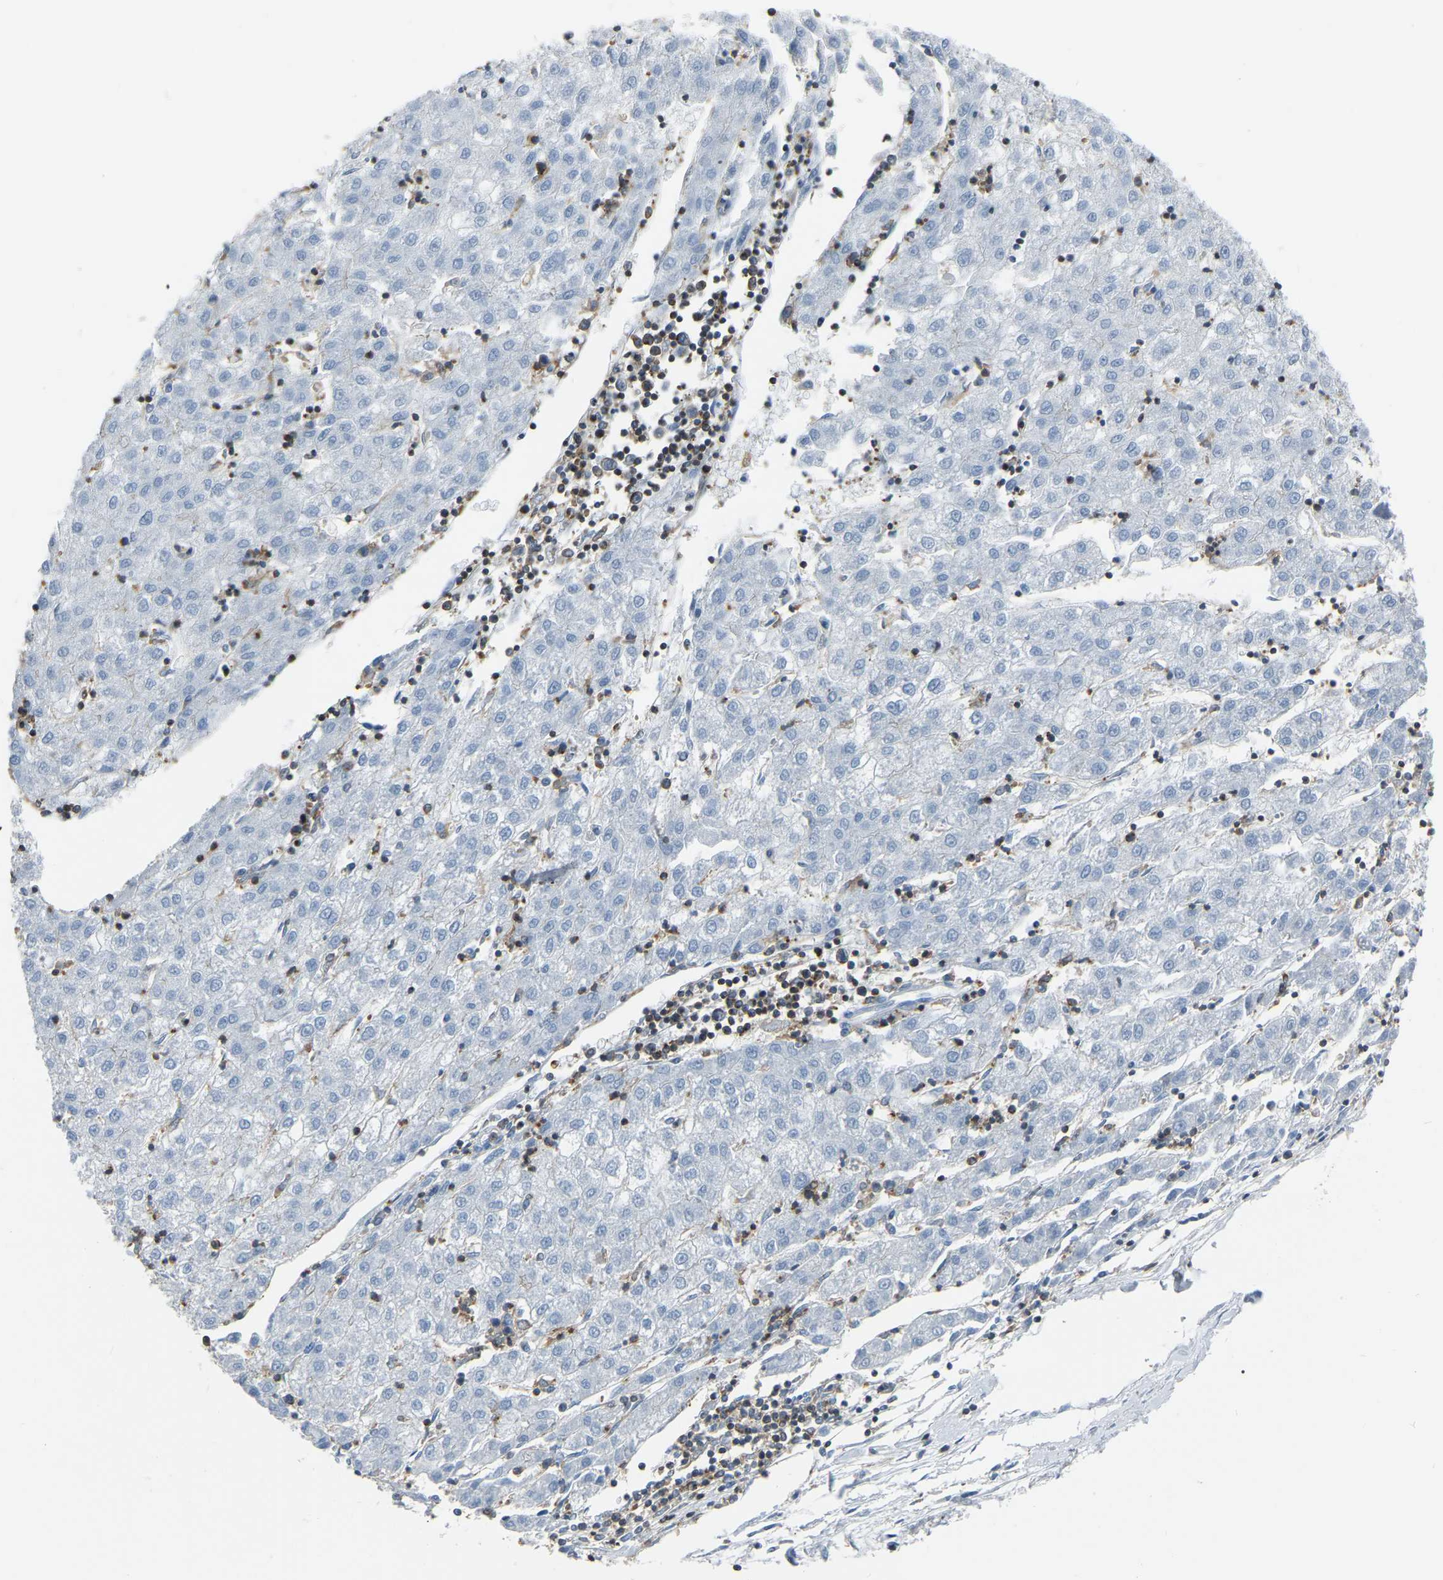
{"staining": {"intensity": "negative", "quantity": "none", "location": "none"}, "tissue": "liver cancer", "cell_type": "Tumor cells", "image_type": "cancer", "snomed": [{"axis": "morphology", "description": "Carcinoma, Hepatocellular, NOS"}, {"axis": "topography", "description": "Liver"}], "caption": "Immunohistochemistry micrograph of human liver cancer (hepatocellular carcinoma) stained for a protein (brown), which demonstrates no positivity in tumor cells.", "gene": "ARHGAP45", "patient": {"sex": "male", "age": 72}}